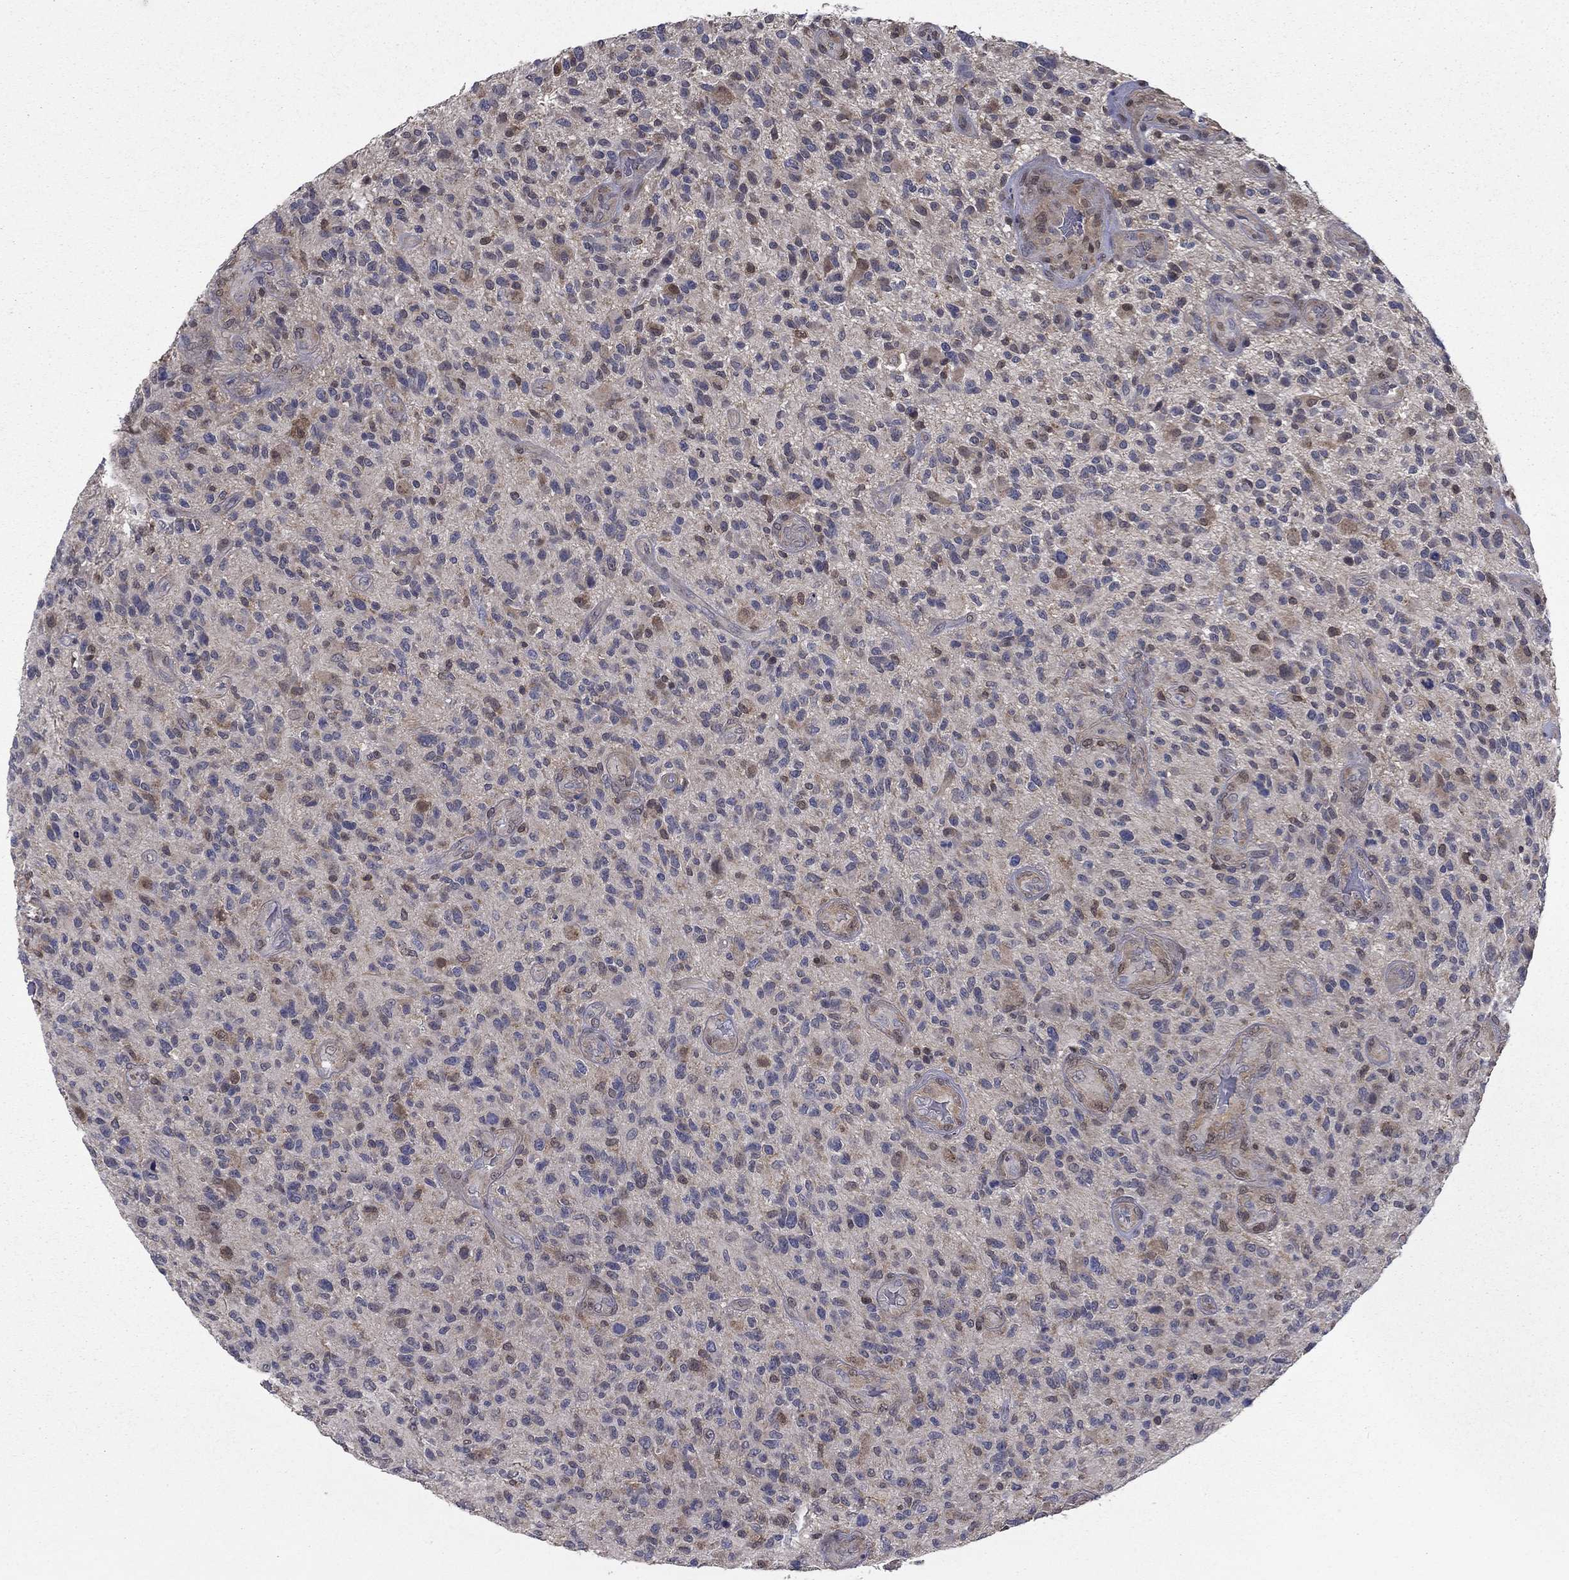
{"staining": {"intensity": "negative", "quantity": "none", "location": "none"}, "tissue": "glioma", "cell_type": "Tumor cells", "image_type": "cancer", "snomed": [{"axis": "morphology", "description": "Glioma, malignant, High grade"}, {"axis": "topography", "description": "Brain"}], "caption": "Glioma was stained to show a protein in brown. There is no significant expression in tumor cells. The staining is performed using DAB (3,3'-diaminobenzidine) brown chromogen with nuclei counter-stained in using hematoxylin.", "gene": "NIT2", "patient": {"sex": "male", "age": 47}}